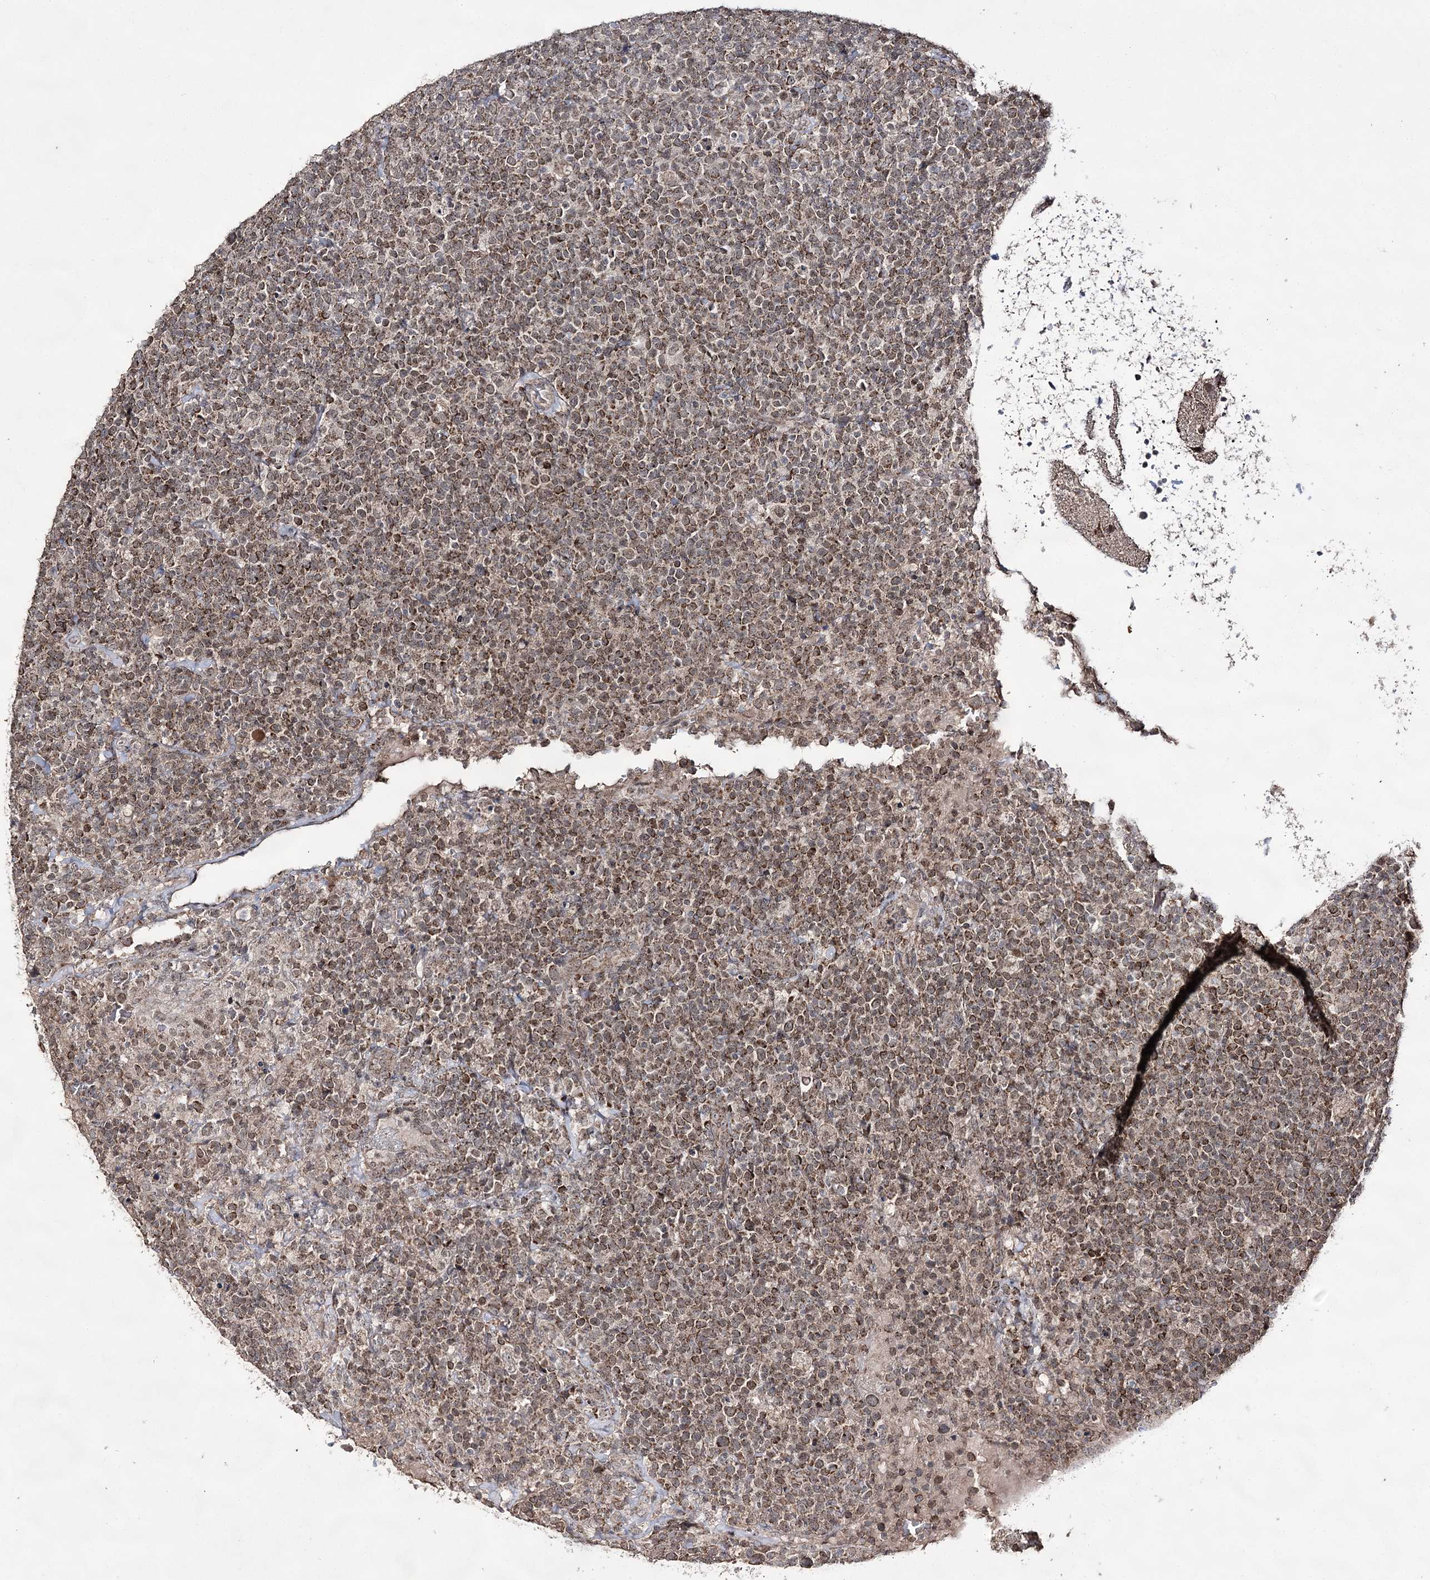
{"staining": {"intensity": "moderate", "quantity": ">75%", "location": "cytoplasmic/membranous"}, "tissue": "lymphoma", "cell_type": "Tumor cells", "image_type": "cancer", "snomed": [{"axis": "morphology", "description": "Malignant lymphoma, non-Hodgkin's type, High grade"}, {"axis": "topography", "description": "Lymph node"}], "caption": "Lymphoma was stained to show a protein in brown. There is medium levels of moderate cytoplasmic/membranous expression in about >75% of tumor cells.", "gene": "ACTR6", "patient": {"sex": "male", "age": 61}}